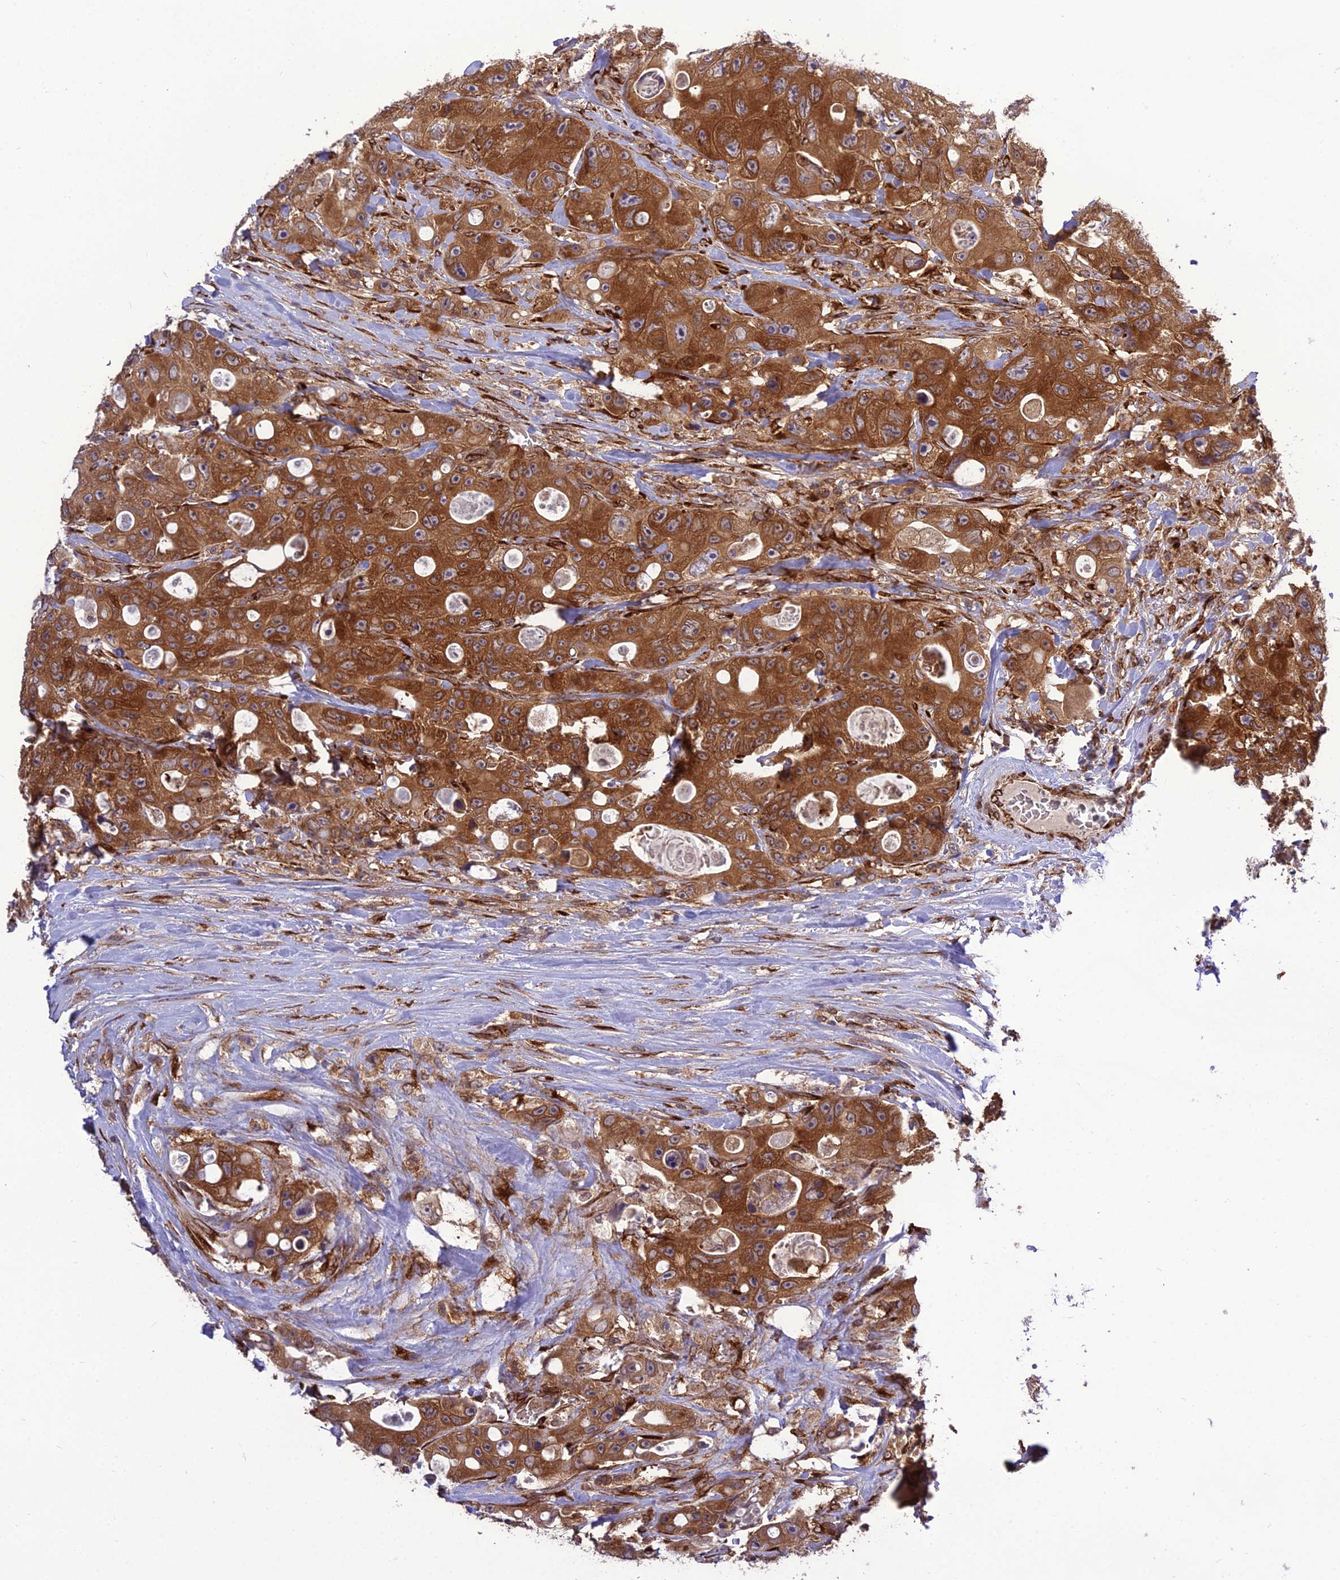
{"staining": {"intensity": "strong", "quantity": ">75%", "location": "cytoplasmic/membranous"}, "tissue": "colorectal cancer", "cell_type": "Tumor cells", "image_type": "cancer", "snomed": [{"axis": "morphology", "description": "Adenocarcinoma, NOS"}, {"axis": "topography", "description": "Colon"}], "caption": "Immunohistochemical staining of colorectal cancer (adenocarcinoma) demonstrates high levels of strong cytoplasmic/membranous staining in approximately >75% of tumor cells.", "gene": "DHCR7", "patient": {"sex": "female", "age": 46}}